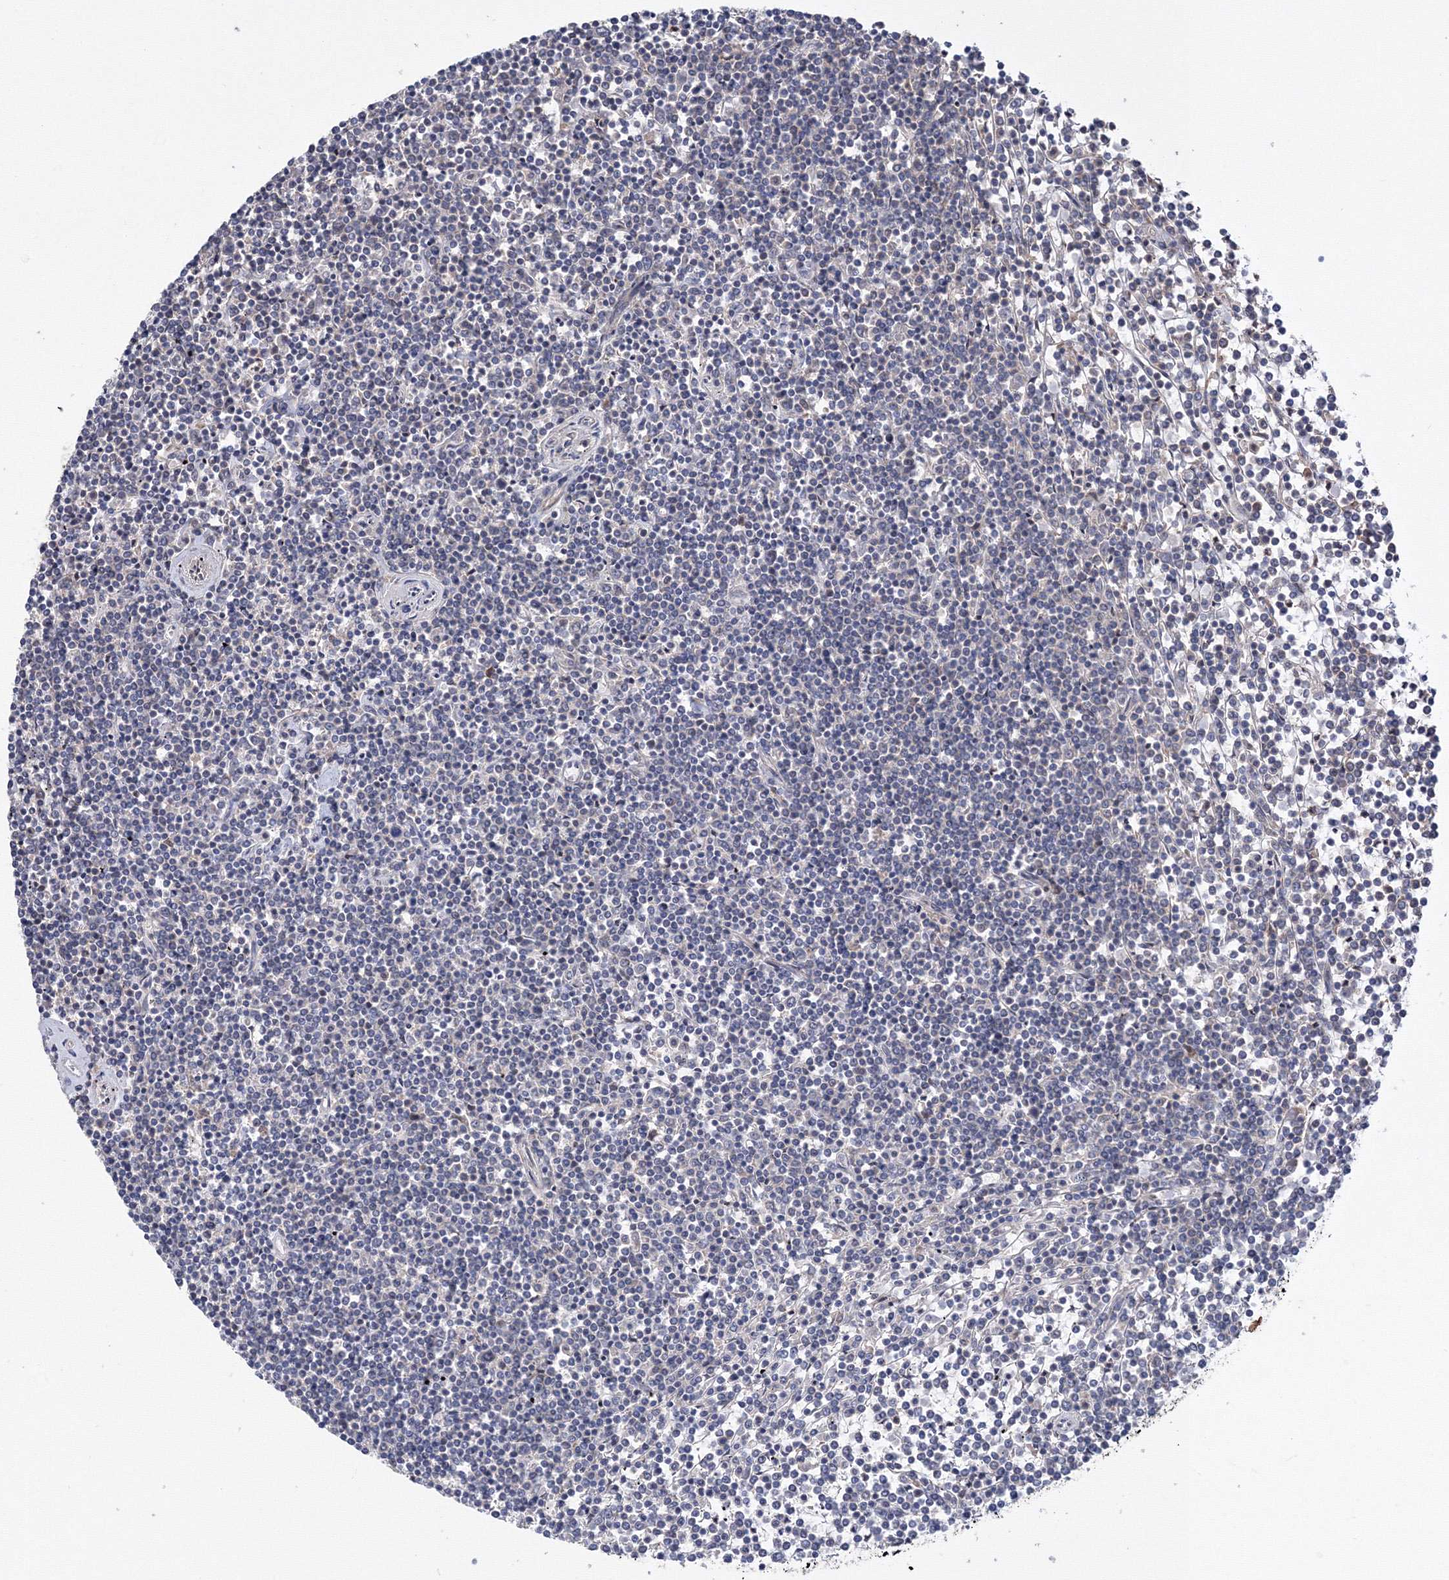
{"staining": {"intensity": "negative", "quantity": "none", "location": "none"}, "tissue": "lymphoma", "cell_type": "Tumor cells", "image_type": "cancer", "snomed": [{"axis": "morphology", "description": "Malignant lymphoma, non-Hodgkin's type, Low grade"}, {"axis": "topography", "description": "Spleen"}], "caption": "The histopathology image shows no significant positivity in tumor cells of lymphoma.", "gene": "PPP2R2B", "patient": {"sex": "female", "age": 19}}